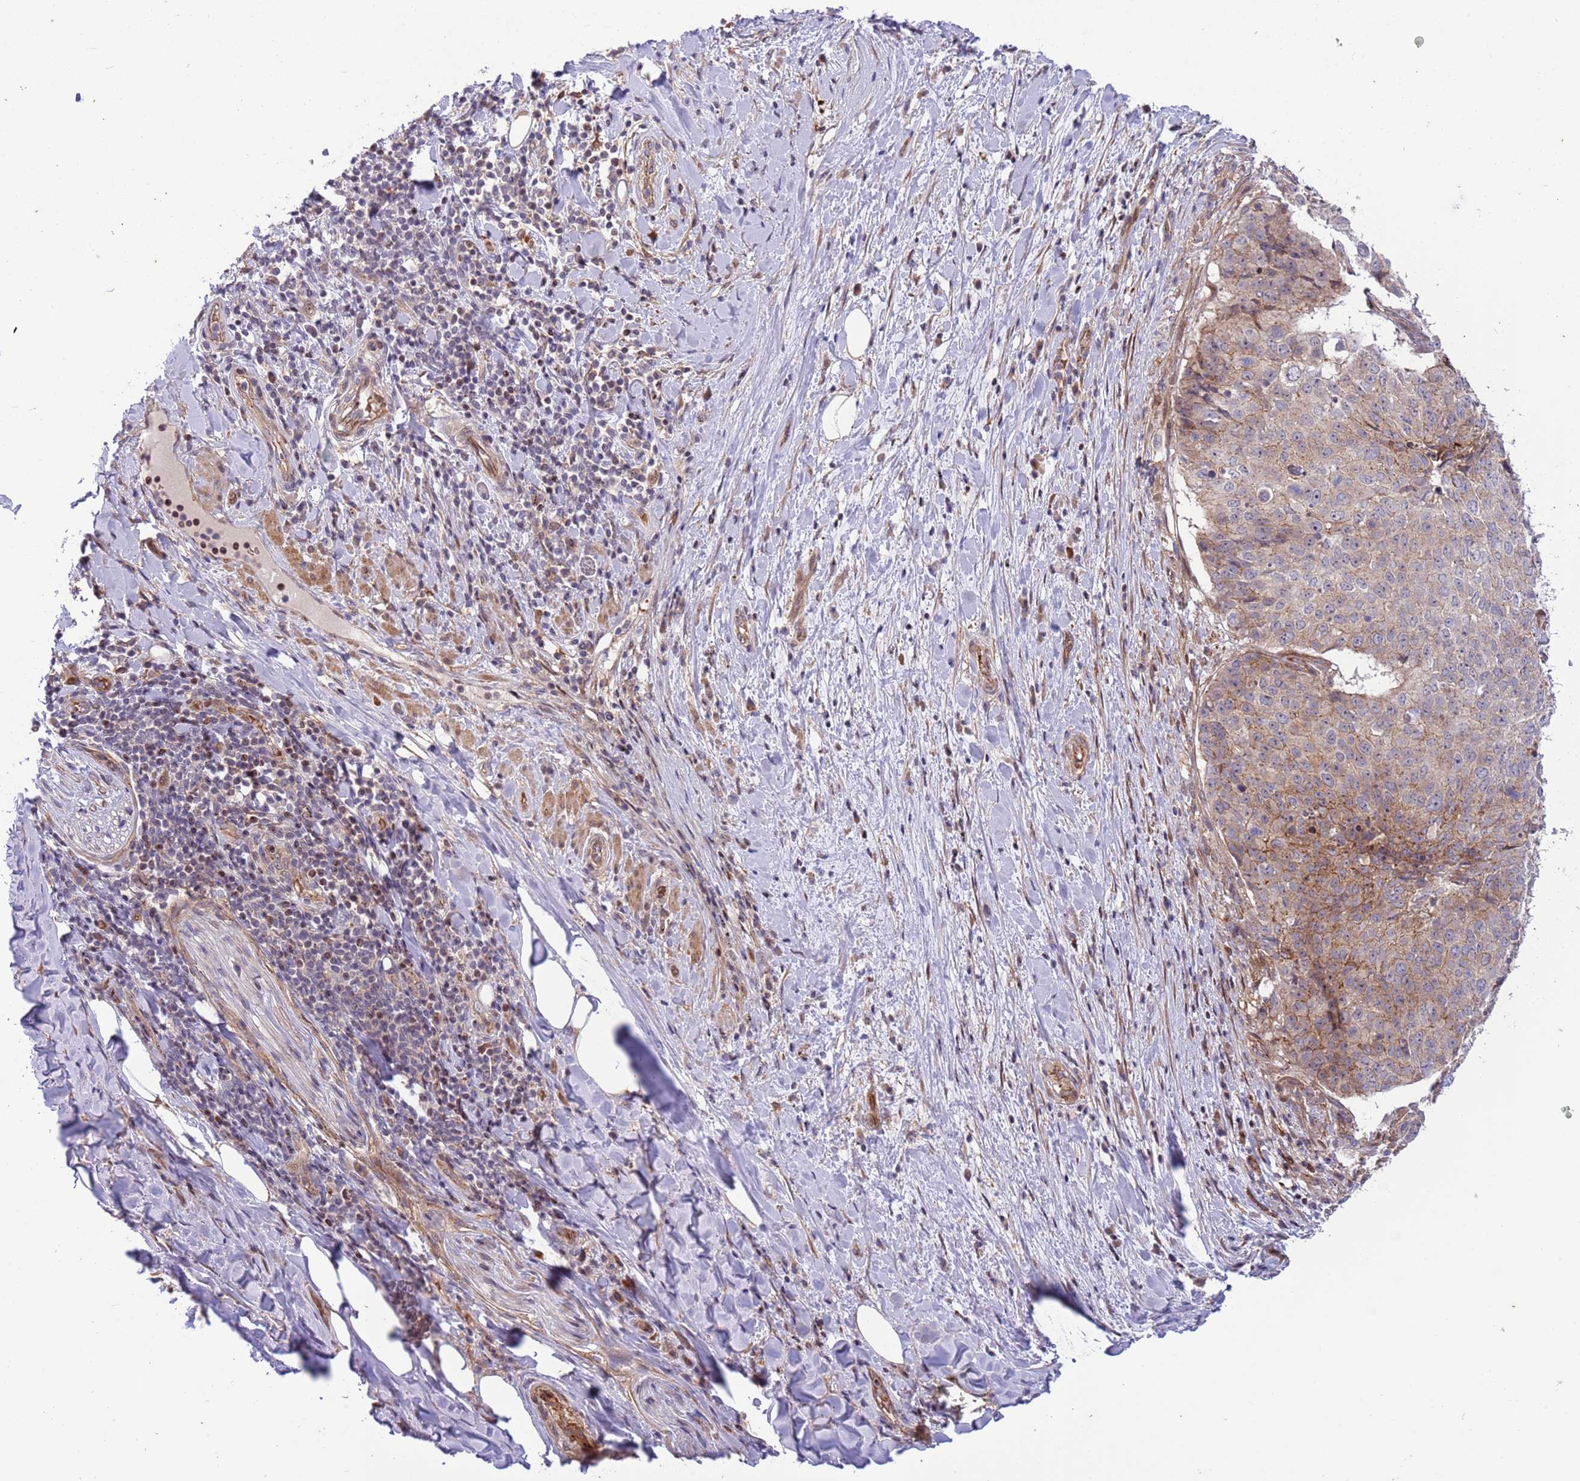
{"staining": {"intensity": "moderate", "quantity": ">75%", "location": "cytoplasmic/membranous"}, "tissue": "adipose tissue", "cell_type": "Adipocytes", "image_type": "normal", "snomed": [{"axis": "morphology", "description": "Normal tissue, NOS"}, {"axis": "morphology", "description": "Squamous cell carcinoma, NOS"}, {"axis": "topography", "description": "Bronchus"}, {"axis": "topography", "description": "Lung"}], "caption": "Brown immunohistochemical staining in benign adipose tissue demonstrates moderate cytoplasmic/membranous staining in approximately >75% of adipocytes.", "gene": "ITGB6", "patient": {"sex": "male", "age": 64}}